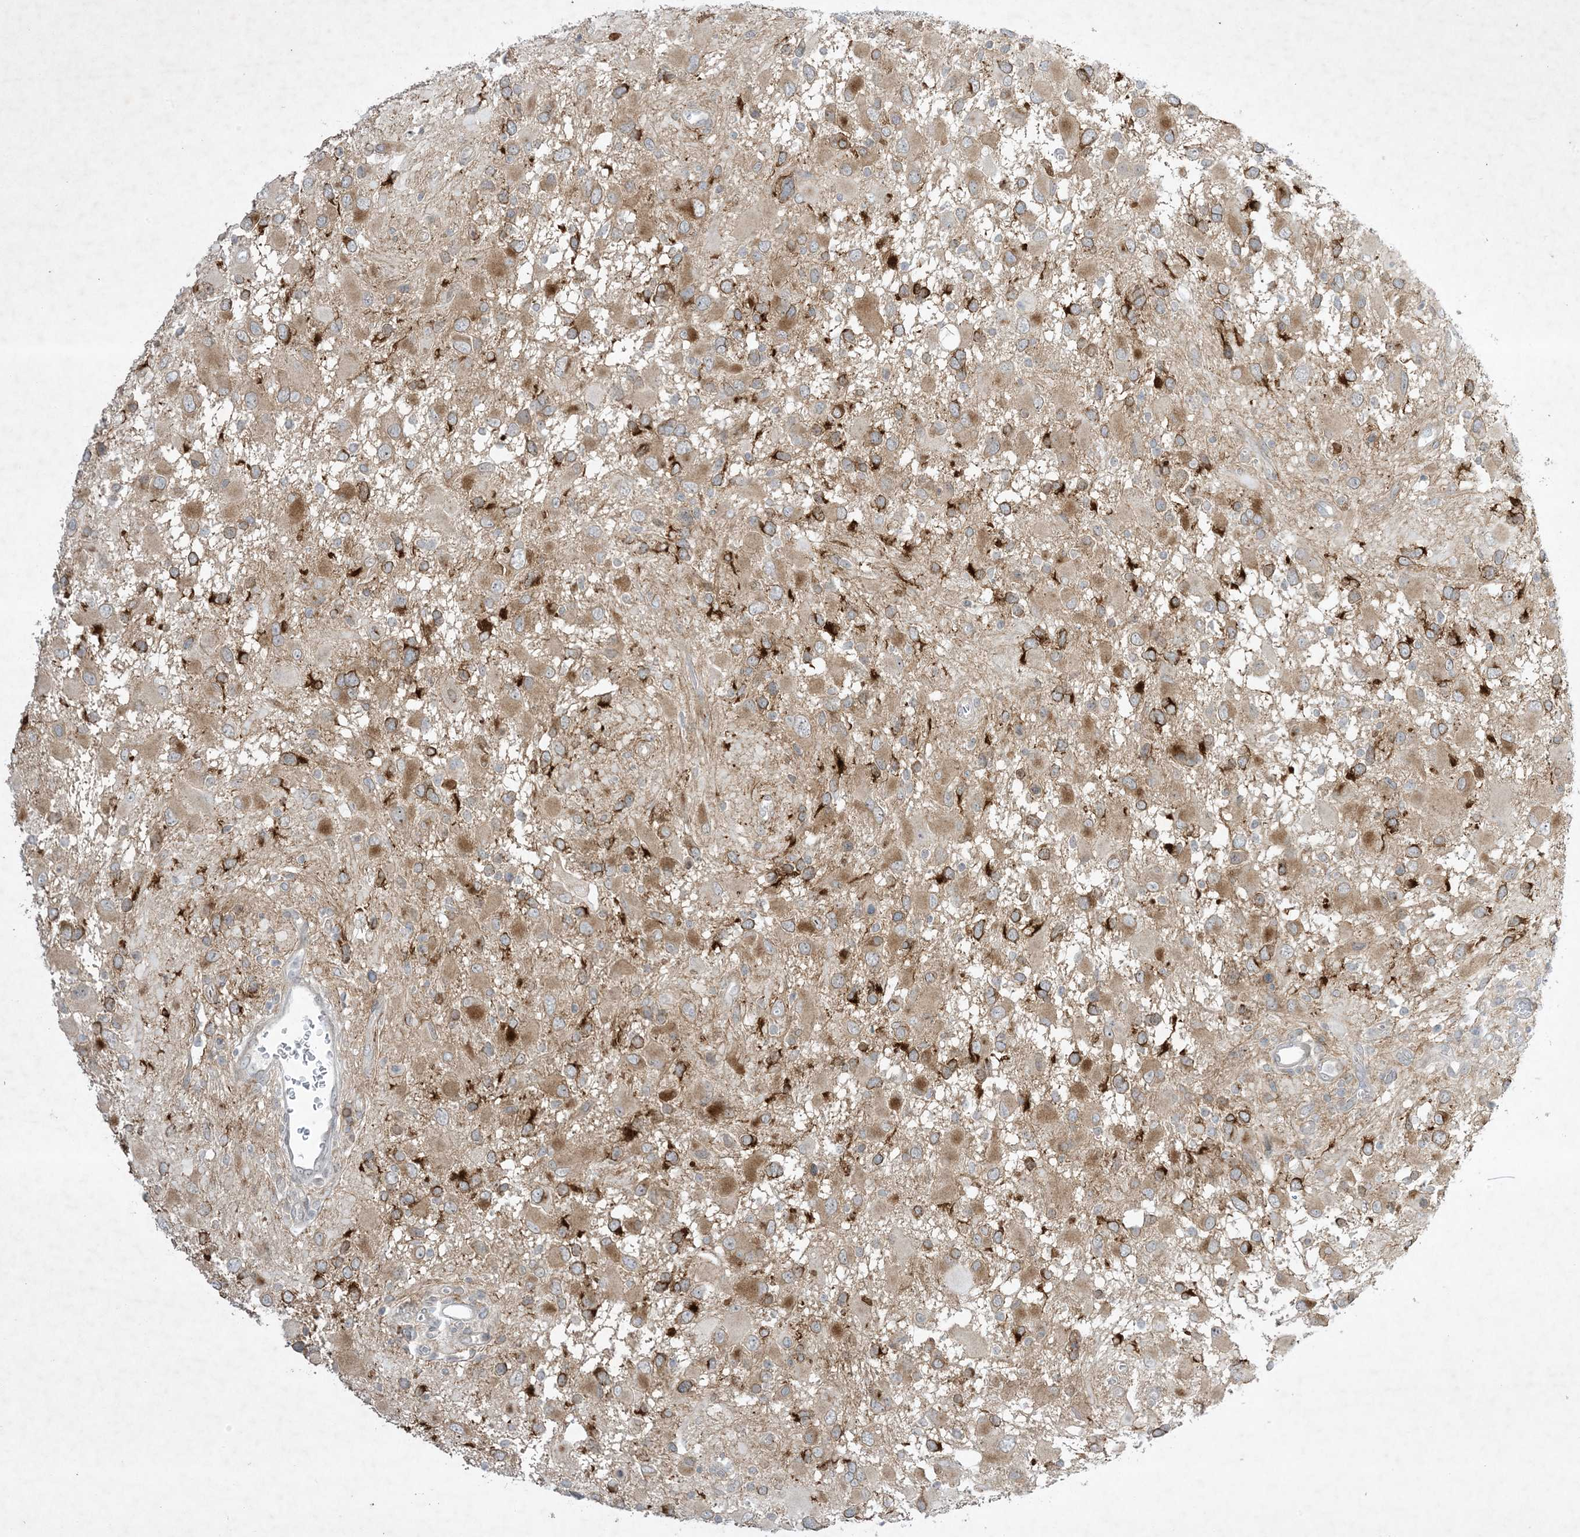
{"staining": {"intensity": "moderate", "quantity": ">75%", "location": "cytoplasmic/membranous"}, "tissue": "glioma", "cell_type": "Tumor cells", "image_type": "cancer", "snomed": [{"axis": "morphology", "description": "Glioma, malignant, High grade"}, {"axis": "topography", "description": "Brain"}], "caption": "Immunohistochemical staining of glioma shows moderate cytoplasmic/membranous protein expression in about >75% of tumor cells. (DAB IHC, brown staining for protein, blue staining for nuclei).", "gene": "SOGA3", "patient": {"sex": "male", "age": 53}}